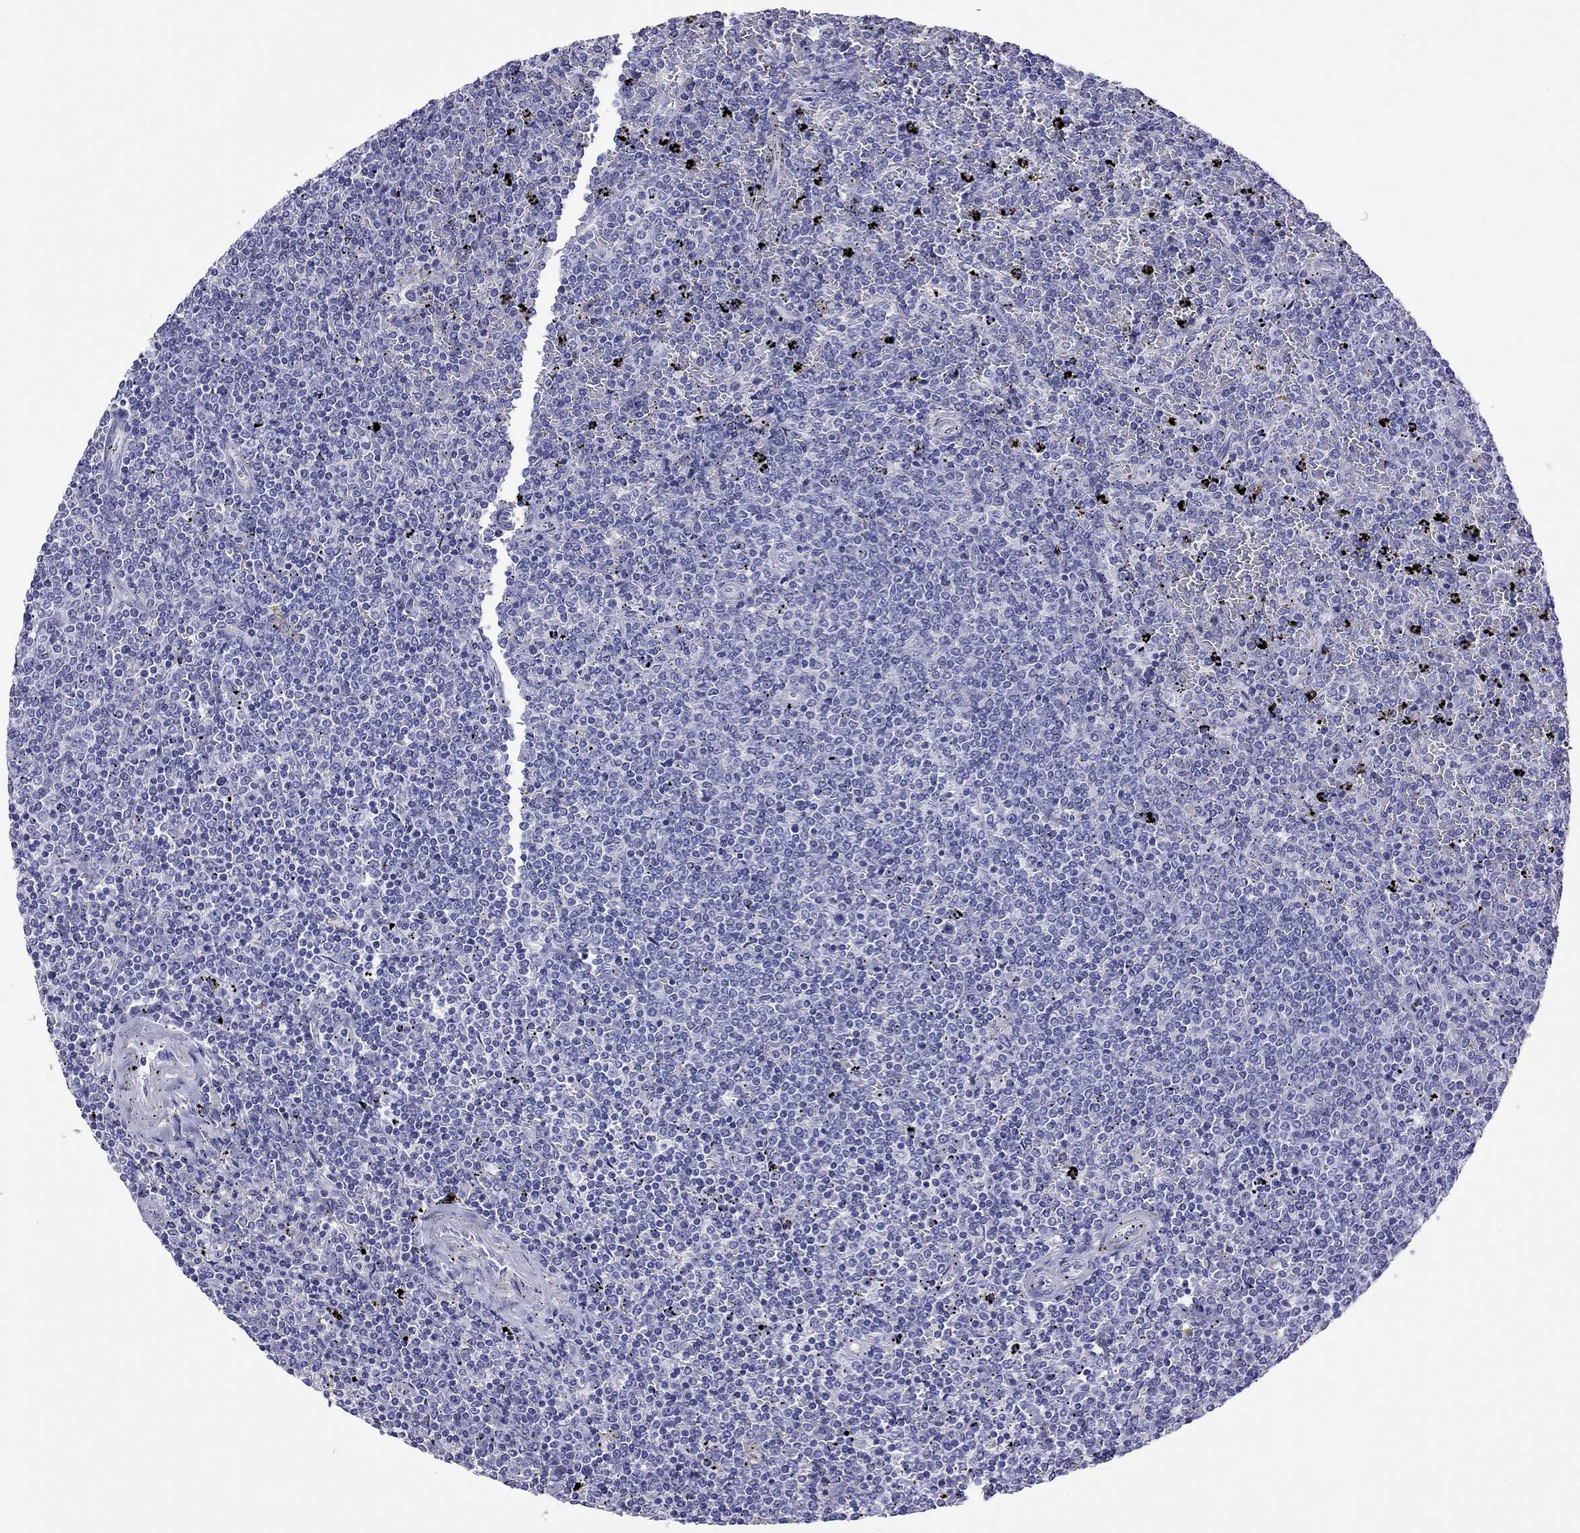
{"staining": {"intensity": "negative", "quantity": "none", "location": "none"}, "tissue": "lymphoma", "cell_type": "Tumor cells", "image_type": "cancer", "snomed": [{"axis": "morphology", "description": "Malignant lymphoma, non-Hodgkin's type, Low grade"}, {"axis": "topography", "description": "Spleen"}], "caption": "Immunohistochemistry (IHC) of human low-grade malignant lymphoma, non-Hodgkin's type demonstrates no staining in tumor cells.", "gene": "KIAA2012", "patient": {"sex": "female", "age": 77}}